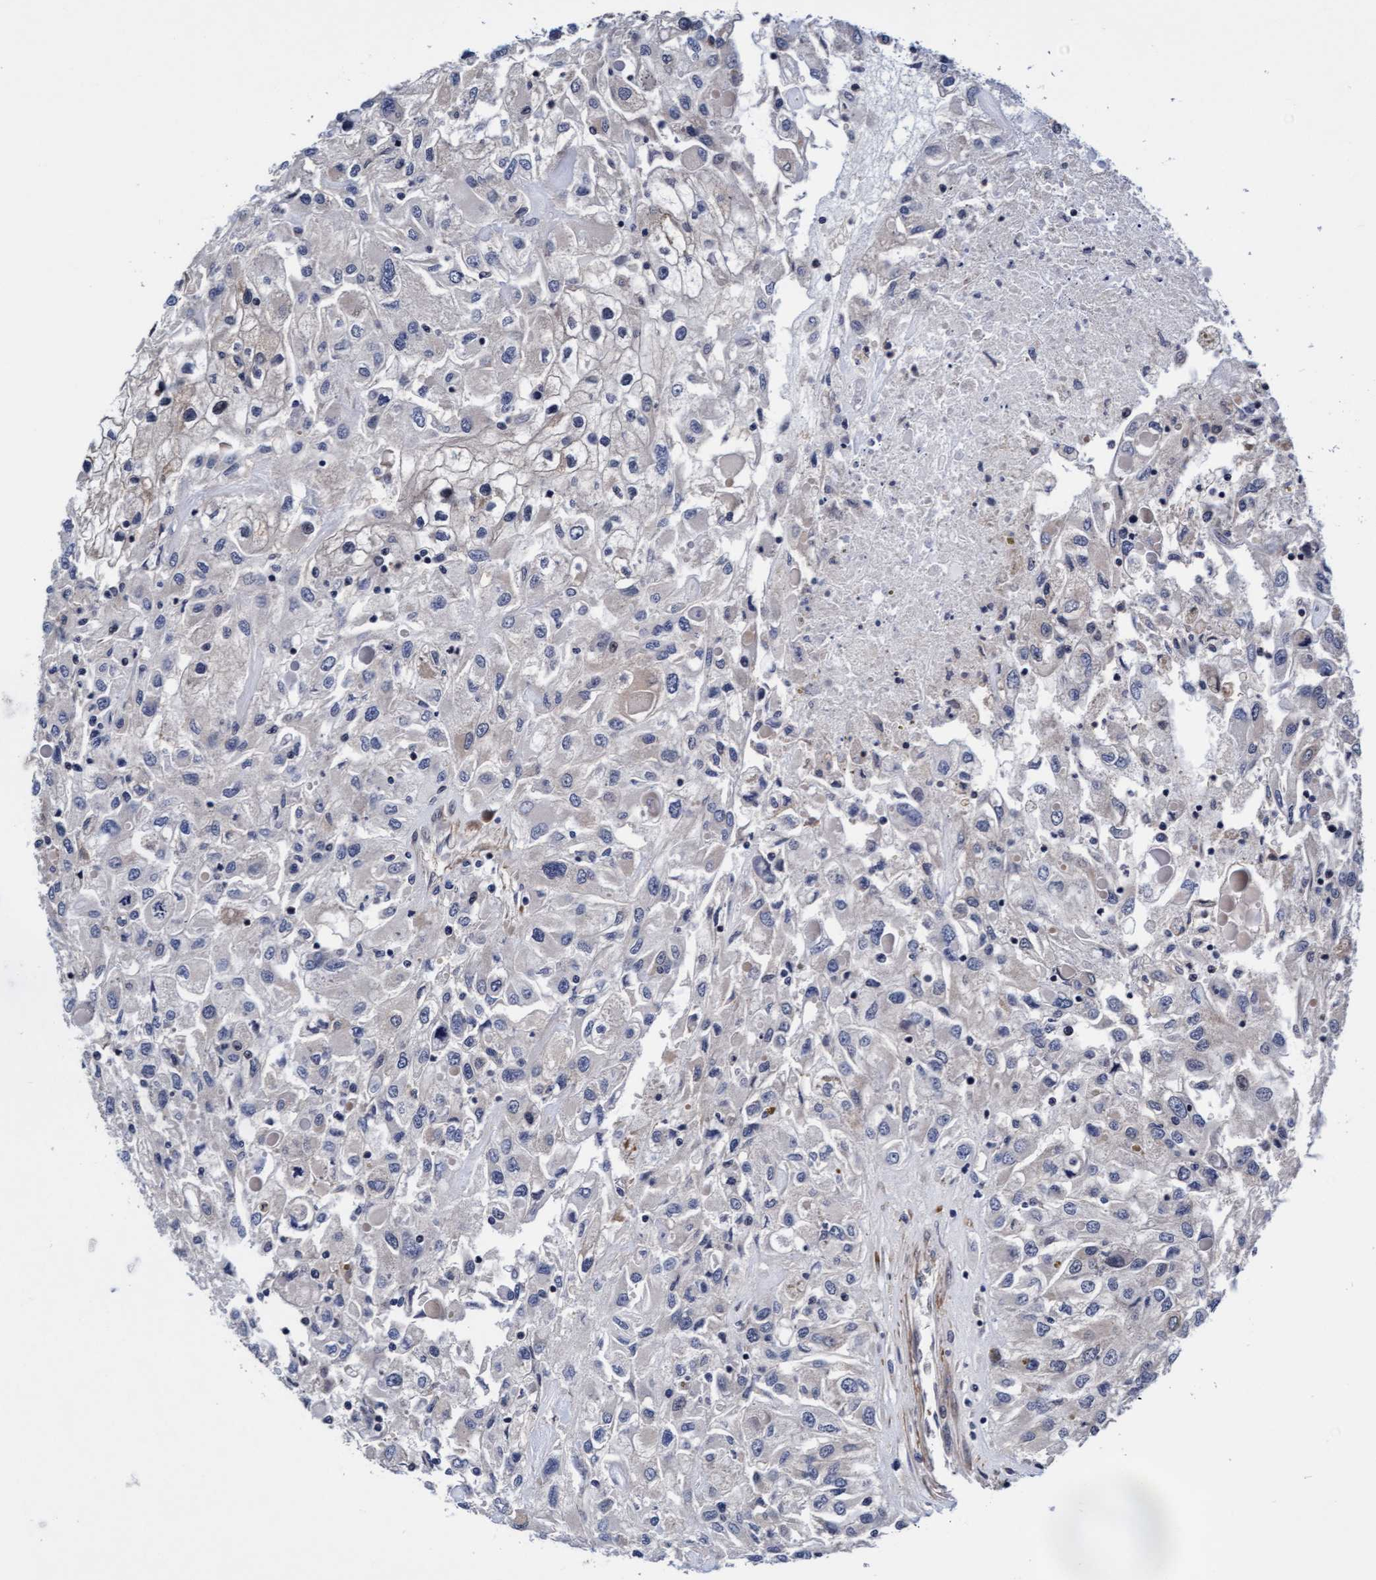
{"staining": {"intensity": "negative", "quantity": "none", "location": "none"}, "tissue": "renal cancer", "cell_type": "Tumor cells", "image_type": "cancer", "snomed": [{"axis": "morphology", "description": "Adenocarcinoma, NOS"}, {"axis": "topography", "description": "Kidney"}], "caption": "IHC photomicrograph of renal cancer stained for a protein (brown), which demonstrates no expression in tumor cells.", "gene": "EFCAB13", "patient": {"sex": "female", "age": 52}}